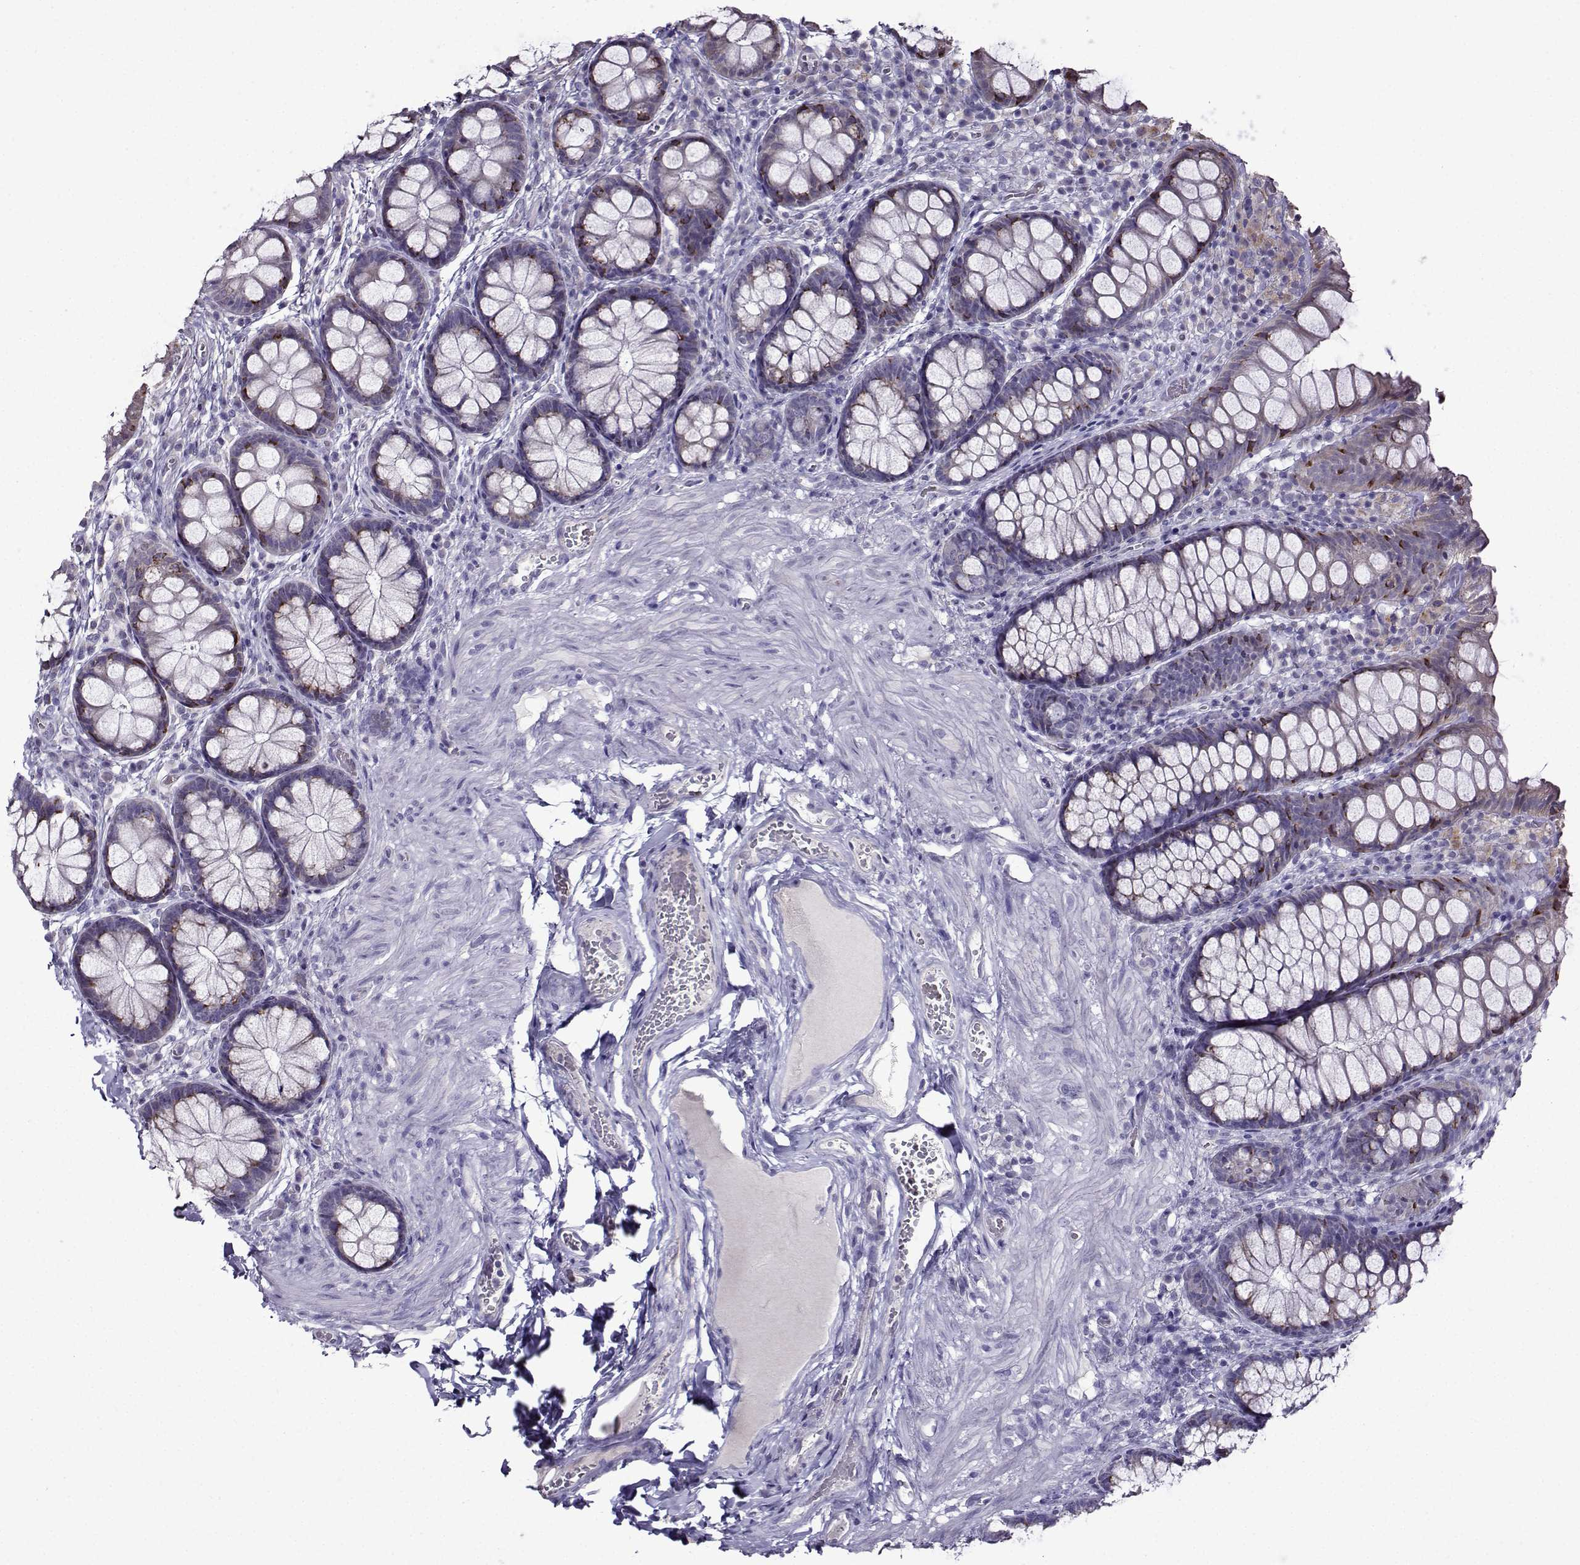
{"staining": {"intensity": "negative", "quantity": "none", "location": "none"}, "tissue": "colon", "cell_type": "Endothelial cells", "image_type": "normal", "snomed": [{"axis": "morphology", "description": "Normal tissue, NOS"}, {"axis": "topography", "description": "Colon"}], "caption": "A micrograph of colon stained for a protein displays no brown staining in endothelial cells. (DAB immunohistochemistry (IHC), high magnification).", "gene": "TMEM266", "patient": {"sex": "female", "age": 86}}